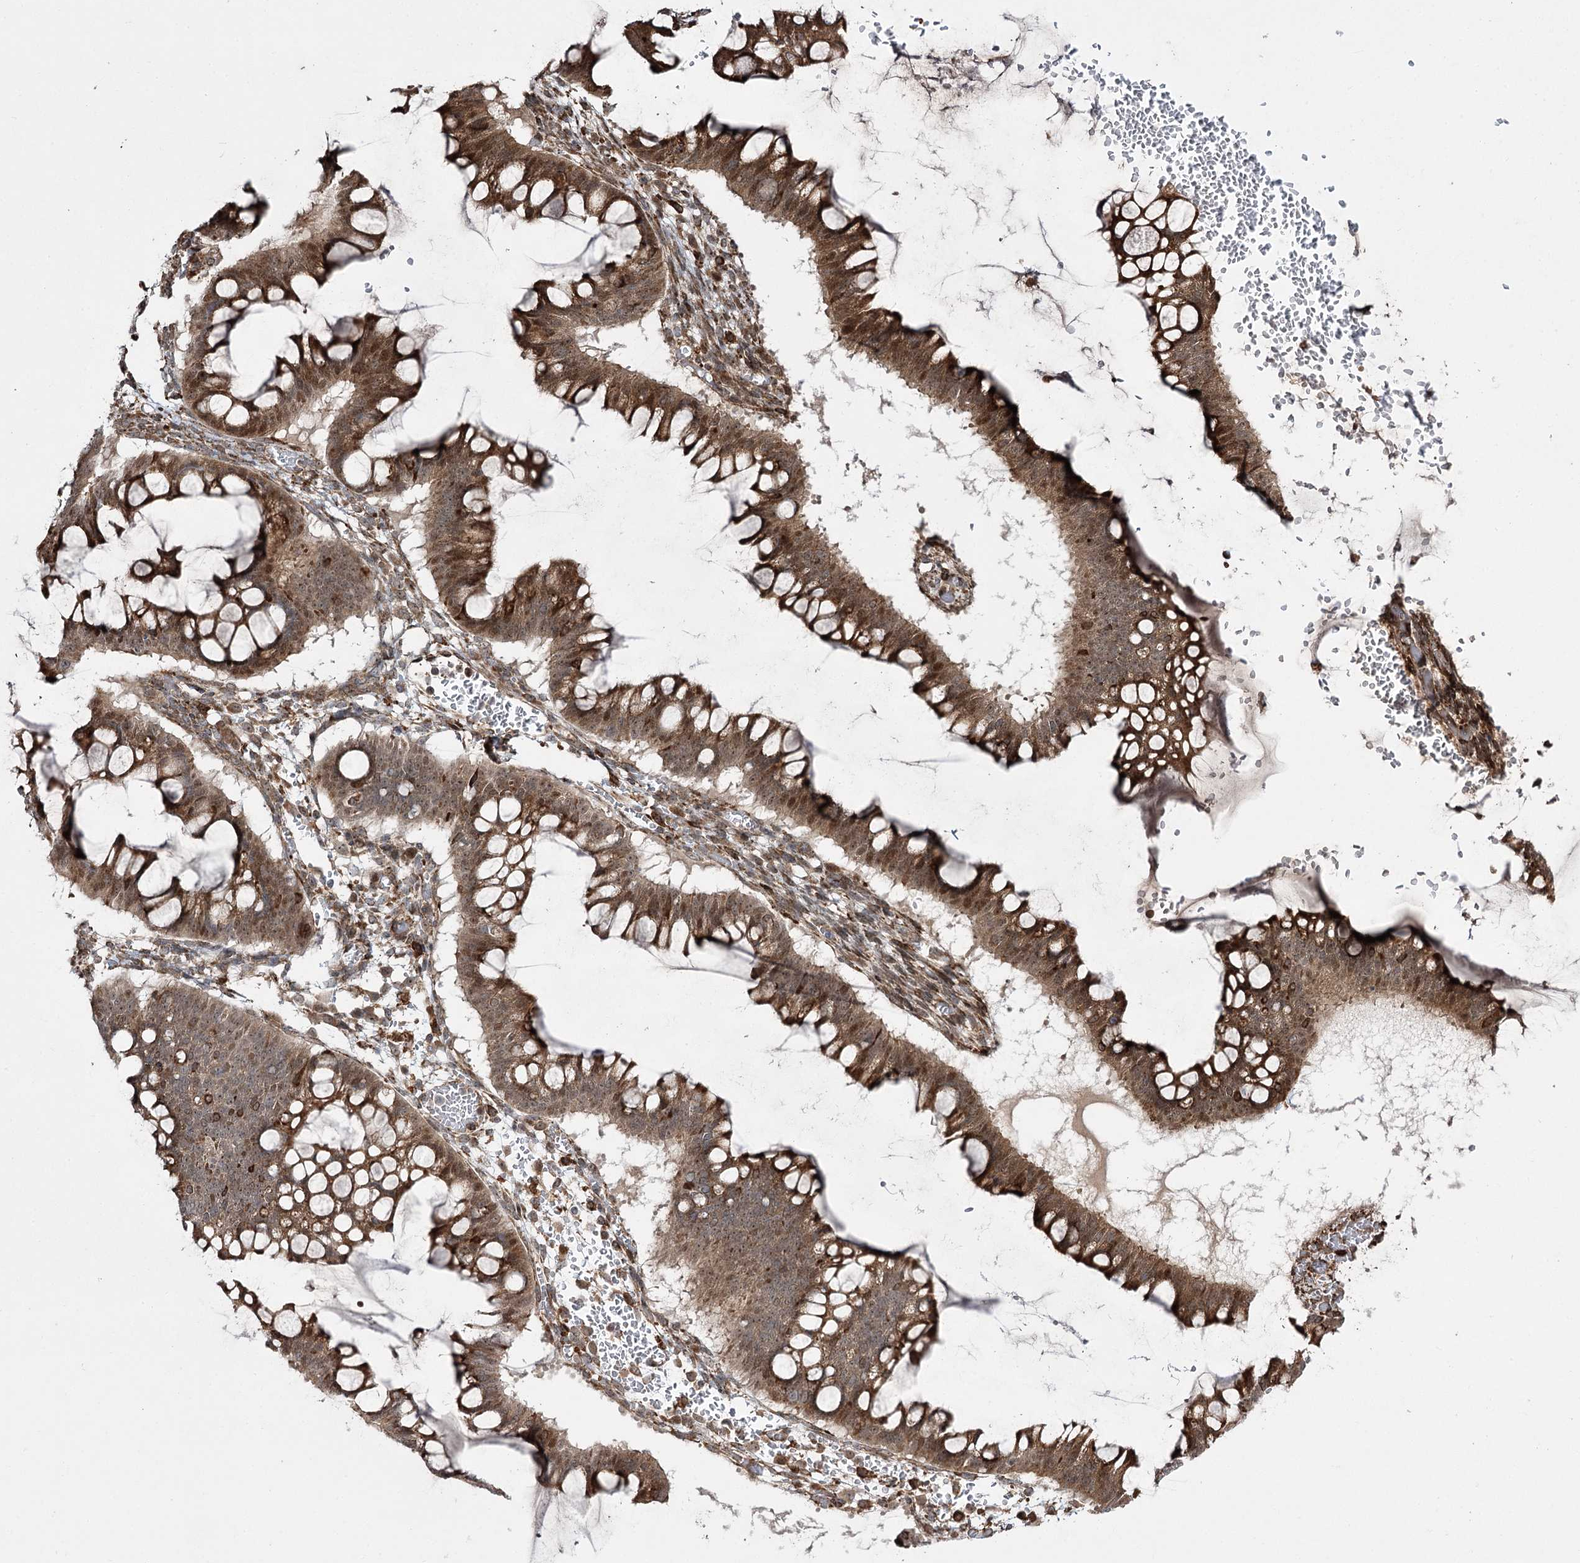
{"staining": {"intensity": "moderate", "quantity": ">75%", "location": "cytoplasmic/membranous"}, "tissue": "ovarian cancer", "cell_type": "Tumor cells", "image_type": "cancer", "snomed": [{"axis": "morphology", "description": "Cystadenocarcinoma, mucinous, NOS"}, {"axis": "topography", "description": "Ovary"}], "caption": "DAB immunohistochemical staining of ovarian cancer (mucinous cystadenocarcinoma) demonstrates moderate cytoplasmic/membranous protein staining in approximately >75% of tumor cells.", "gene": "FANCL", "patient": {"sex": "female", "age": 73}}